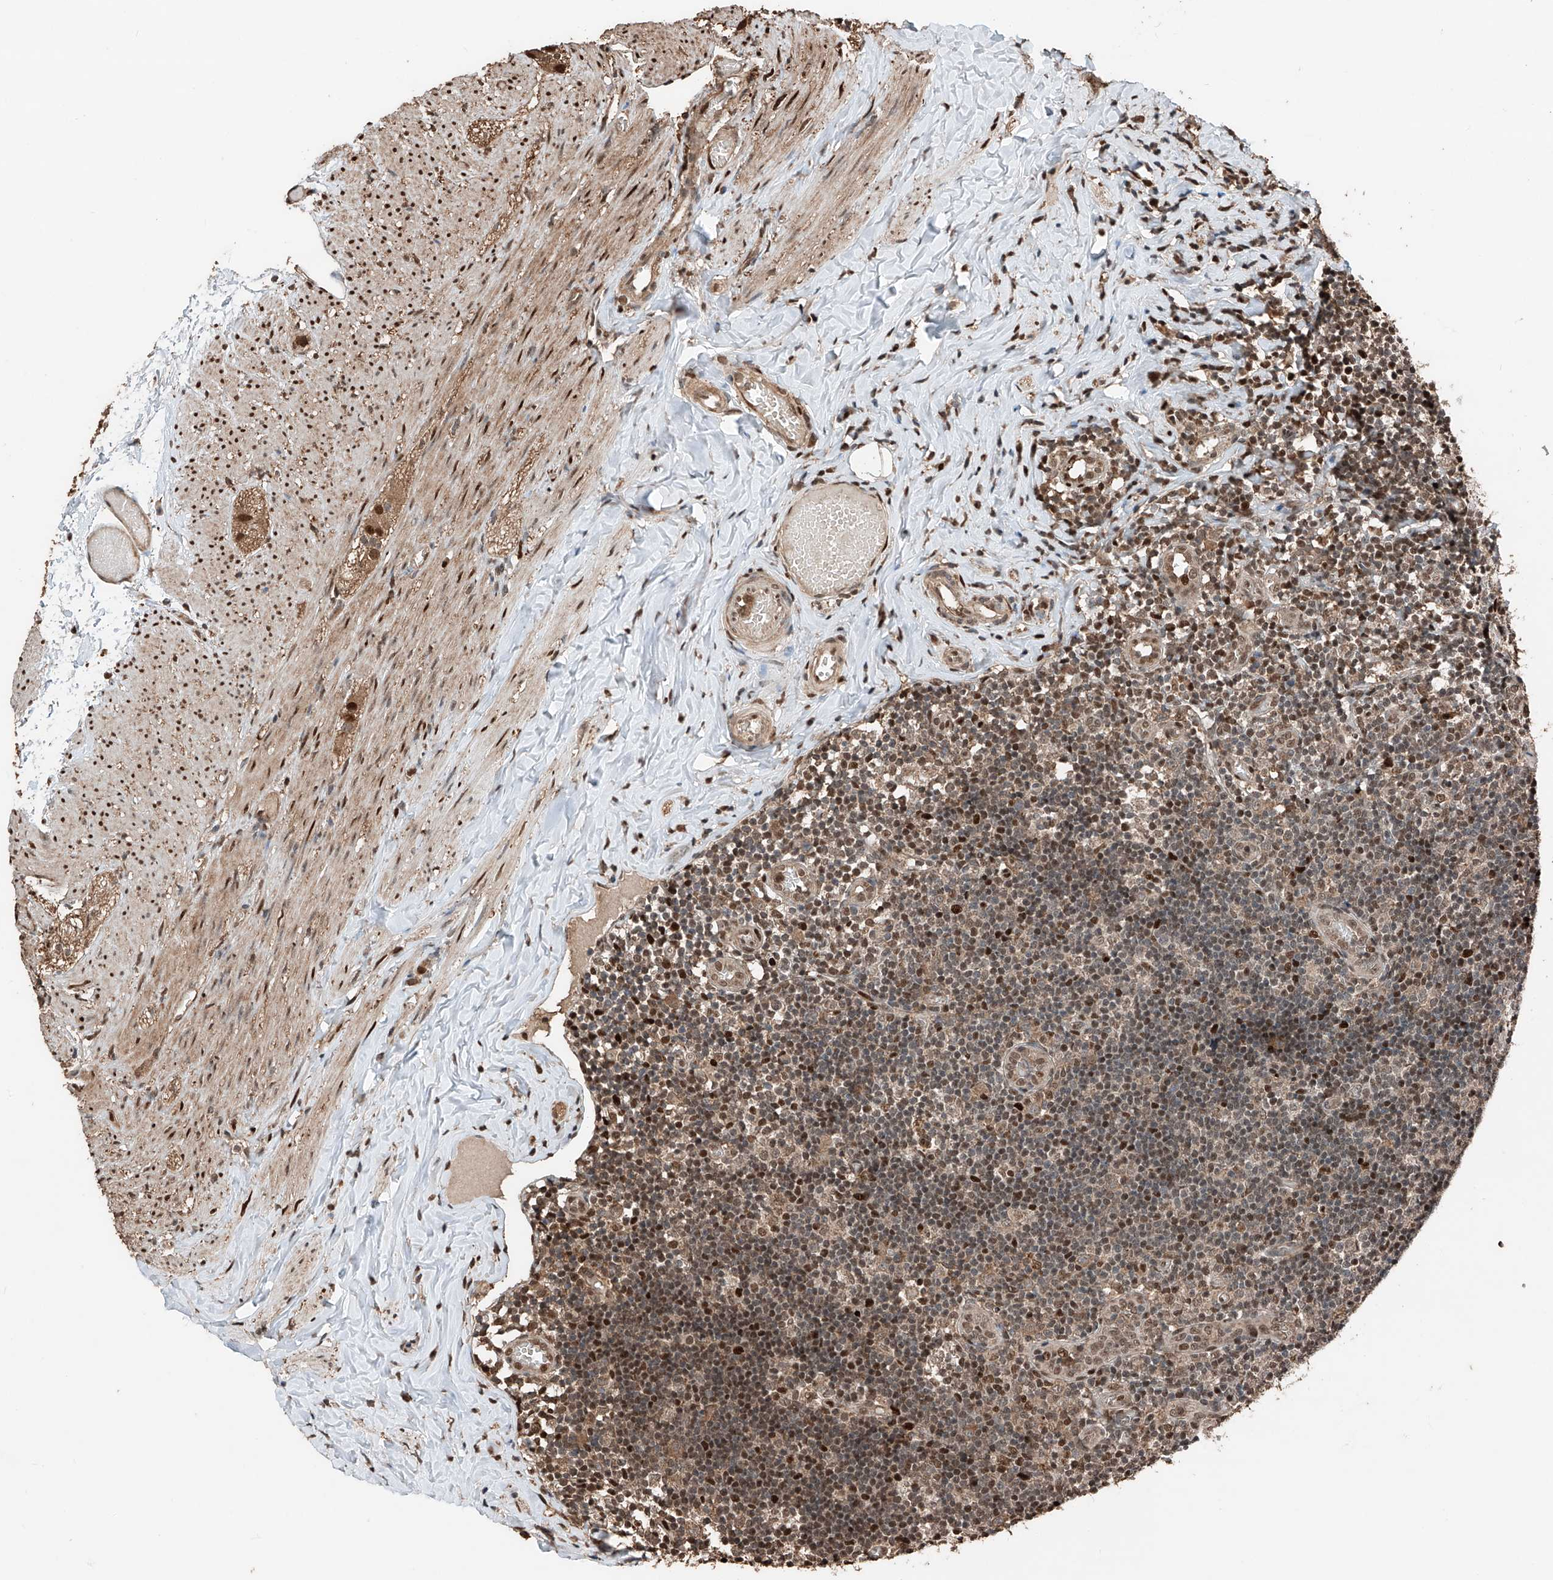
{"staining": {"intensity": "moderate", "quantity": ">75%", "location": "cytoplasmic/membranous,nuclear"}, "tissue": "appendix", "cell_type": "Glandular cells", "image_type": "normal", "snomed": [{"axis": "morphology", "description": "Normal tissue, NOS"}, {"axis": "topography", "description": "Appendix"}], "caption": "A brown stain labels moderate cytoplasmic/membranous,nuclear staining of a protein in glandular cells of benign human appendix.", "gene": "RMND1", "patient": {"sex": "male", "age": 8}}